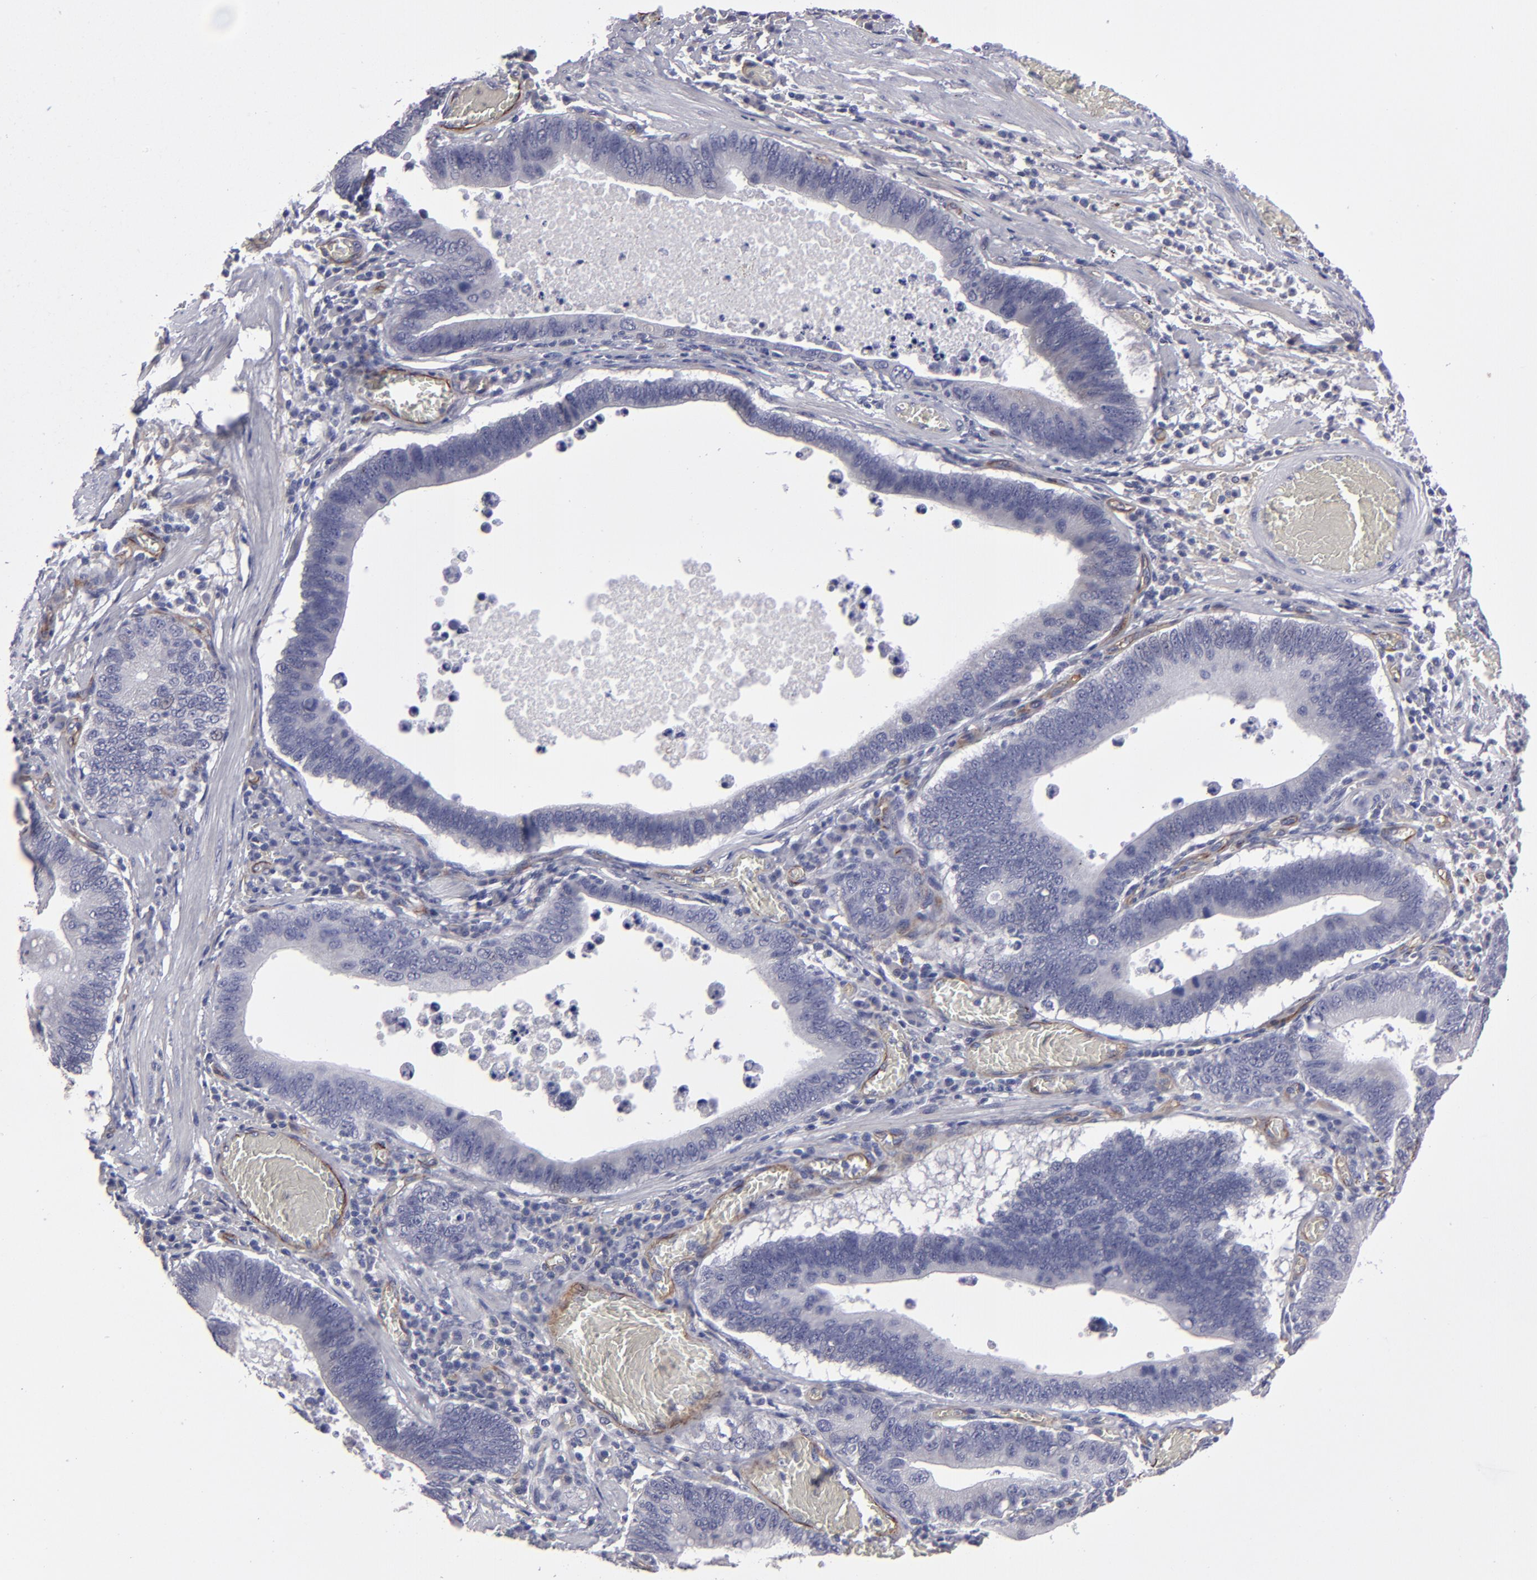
{"staining": {"intensity": "negative", "quantity": "none", "location": "none"}, "tissue": "stomach cancer", "cell_type": "Tumor cells", "image_type": "cancer", "snomed": [{"axis": "morphology", "description": "Adenocarcinoma, NOS"}, {"axis": "topography", "description": "Stomach"}, {"axis": "topography", "description": "Gastric cardia"}], "caption": "An image of stomach cancer (adenocarcinoma) stained for a protein reveals no brown staining in tumor cells.", "gene": "ZNF175", "patient": {"sex": "male", "age": 59}}